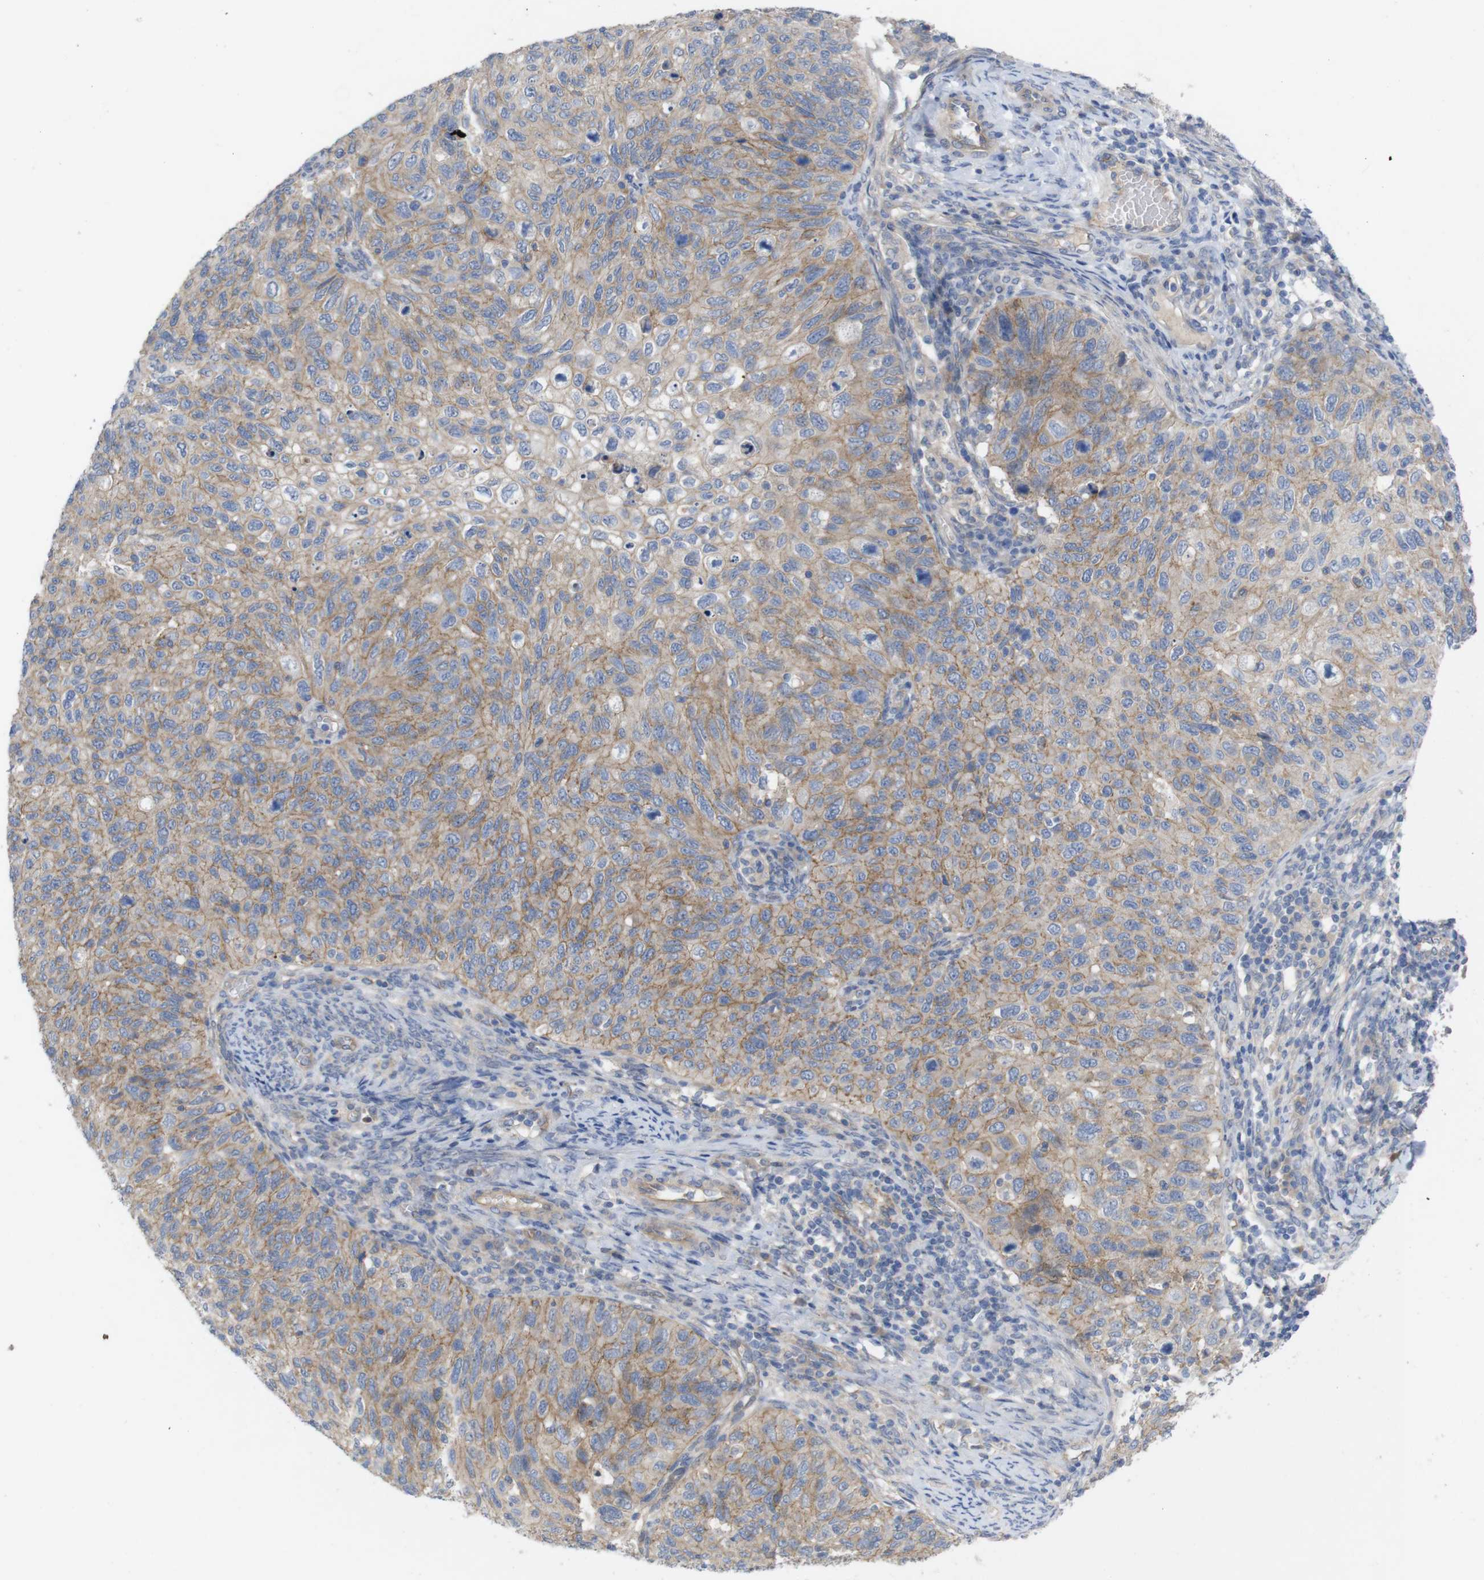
{"staining": {"intensity": "weak", "quantity": ">75%", "location": "cytoplasmic/membranous"}, "tissue": "cervical cancer", "cell_type": "Tumor cells", "image_type": "cancer", "snomed": [{"axis": "morphology", "description": "Squamous cell carcinoma, NOS"}, {"axis": "topography", "description": "Cervix"}], "caption": "Immunohistochemistry (IHC) micrograph of cervical squamous cell carcinoma stained for a protein (brown), which reveals low levels of weak cytoplasmic/membranous positivity in about >75% of tumor cells.", "gene": "KIDINS220", "patient": {"sex": "female", "age": 70}}